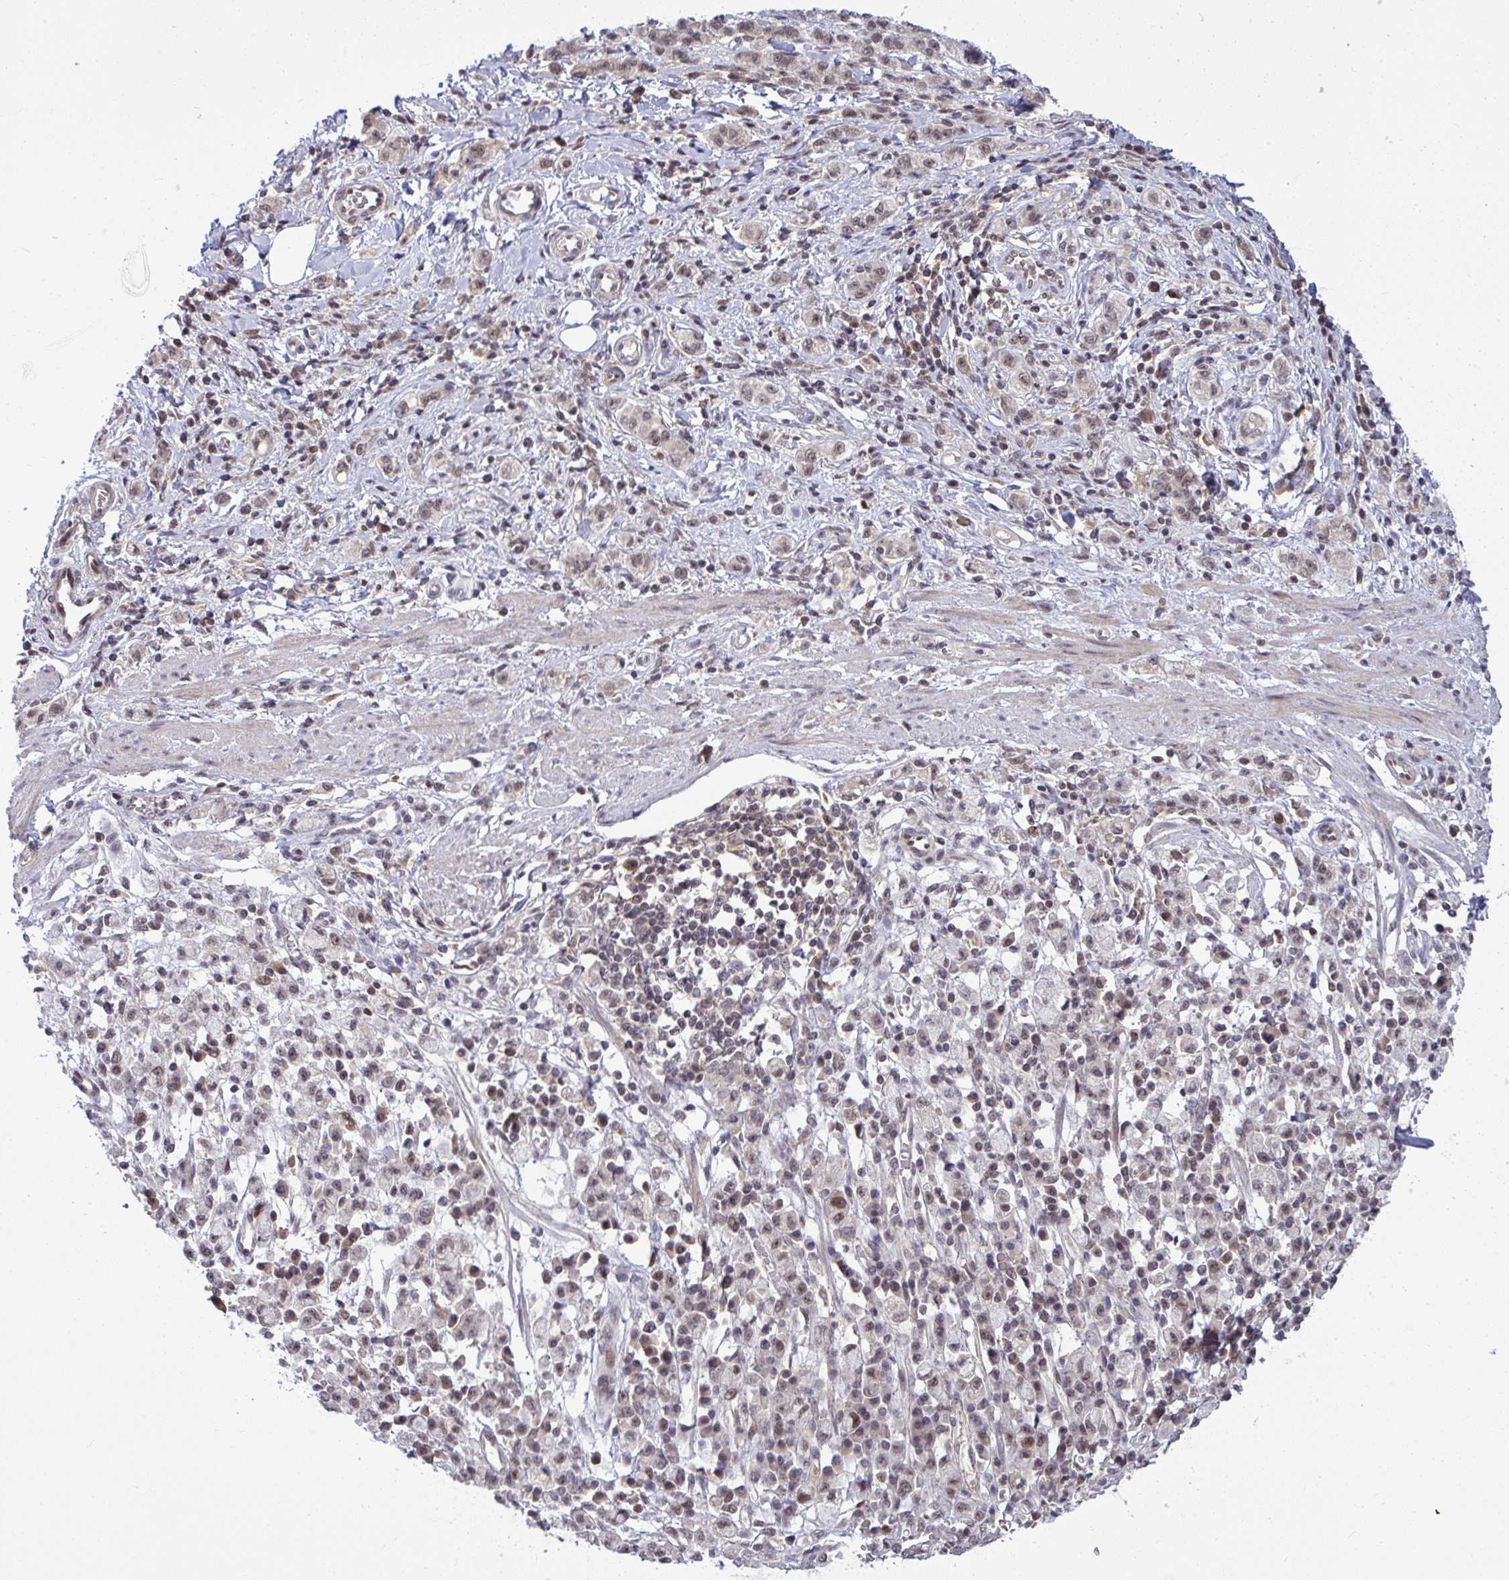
{"staining": {"intensity": "moderate", "quantity": "25%-75%", "location": "nuclear"}, "tissue": "stomach cancer", "cell_type": "Tumor cells", "image_type": "cancer", "snomed": [{"axis": "morphology", "description": "Adenocarcinoma, NOS"}, {"axis": "topography", "description": "Stomach"}], "caption": "A medium amount of moderate nuclear staining is present in approximately 25%-75% of tumor cells in stomach cancer tissue.", "gene": "KLF2", "patient": {"sex": "male", "age": 77}}